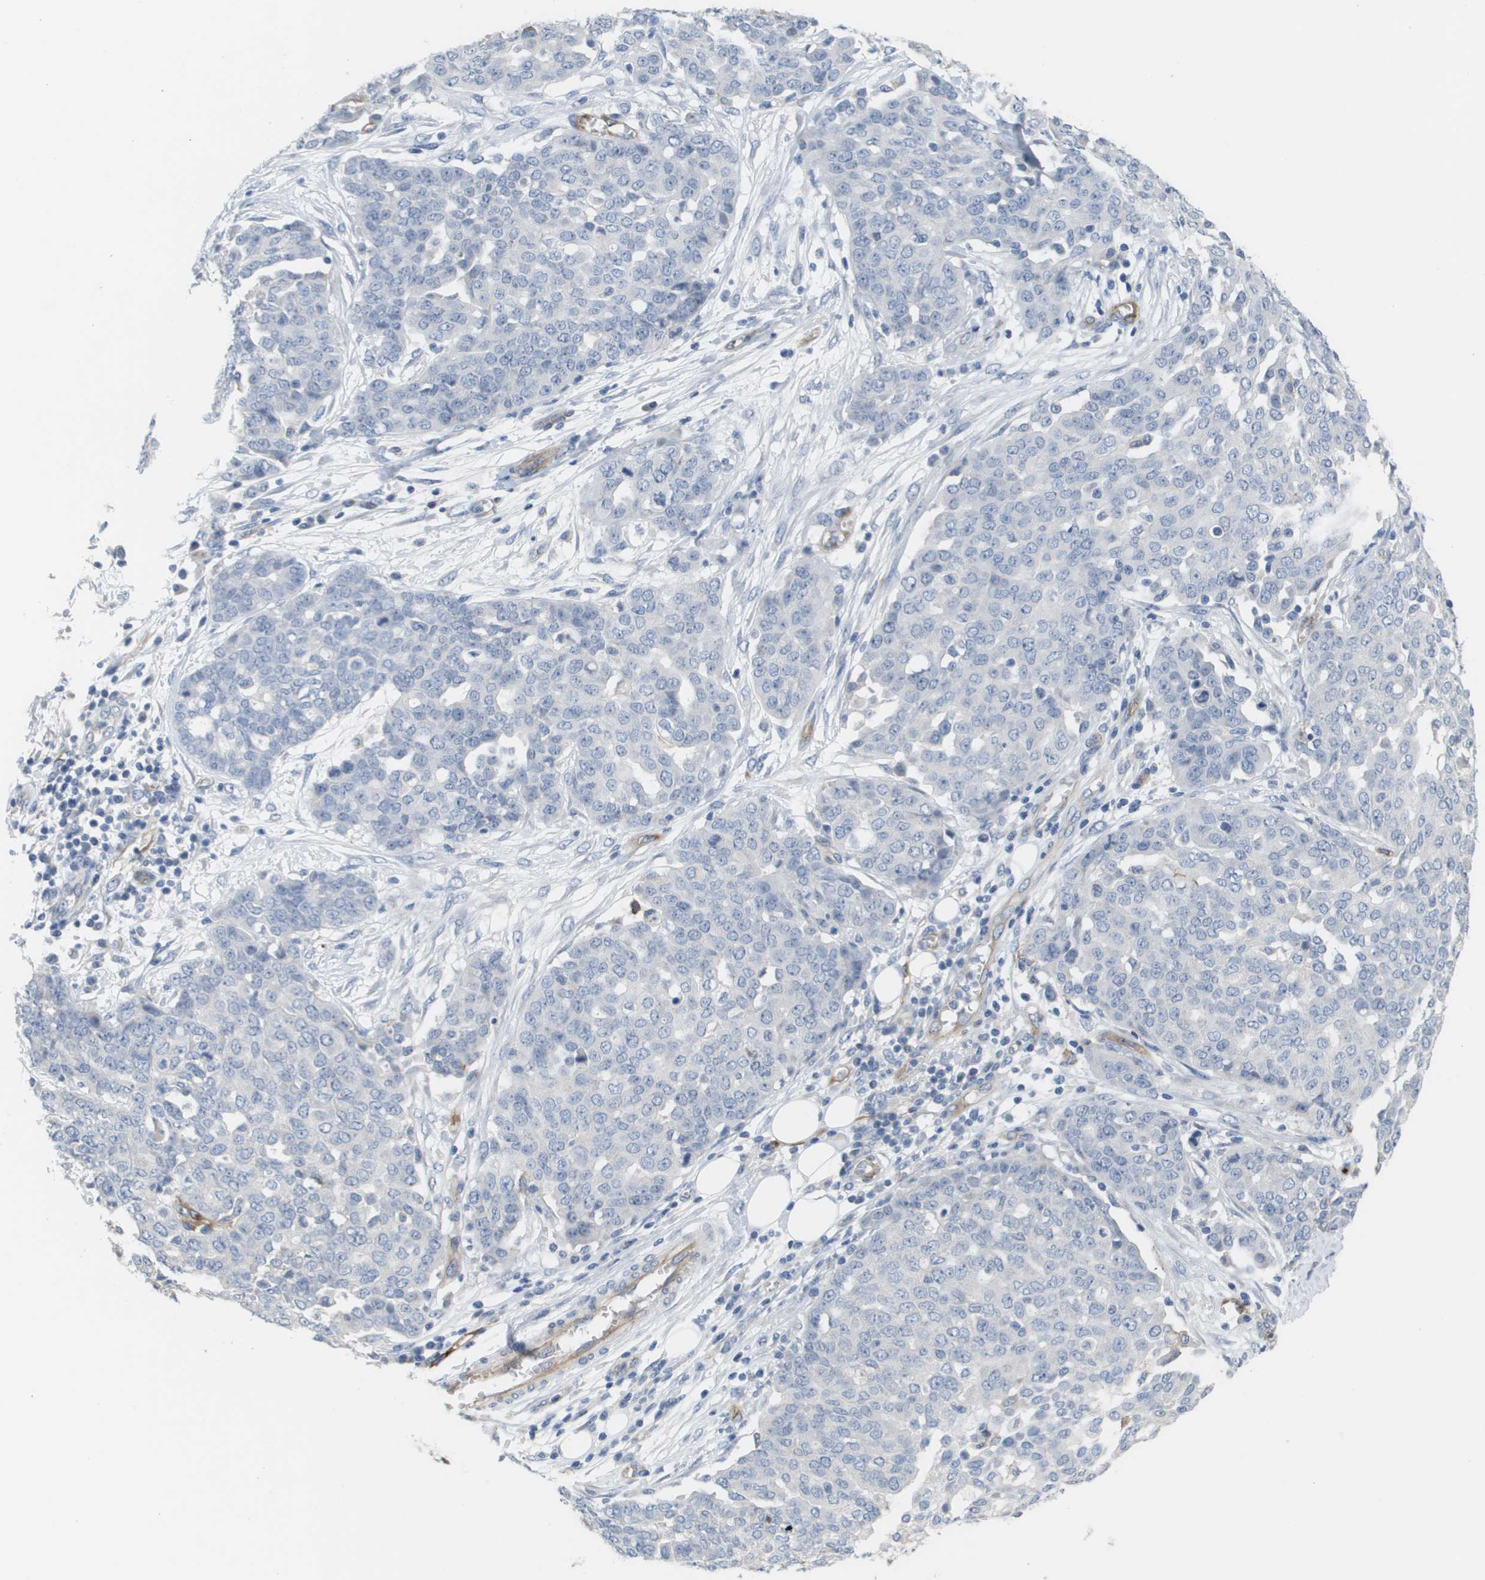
{"staining": {"intensity": "negative", "quantity": "none", "location": "none"}, "tissue": "ovarian cancer", "cell_type": "Tumor cells", "image_type": "cancer", "snomed": [{"axis": "morphology", "description": "Cystadenocarcinoma, serous, NOS"}, {"axis": "topography", "description": "Soft tissue"}, {"axis": "topography", "description": "Ovary"}], "caption": "Tumor cells are negative for protein expression in human serous cystadenocarcinoma (ovarian).", "gene": "ANGPT2", "patient": {"sex": "female", "age": 57}}